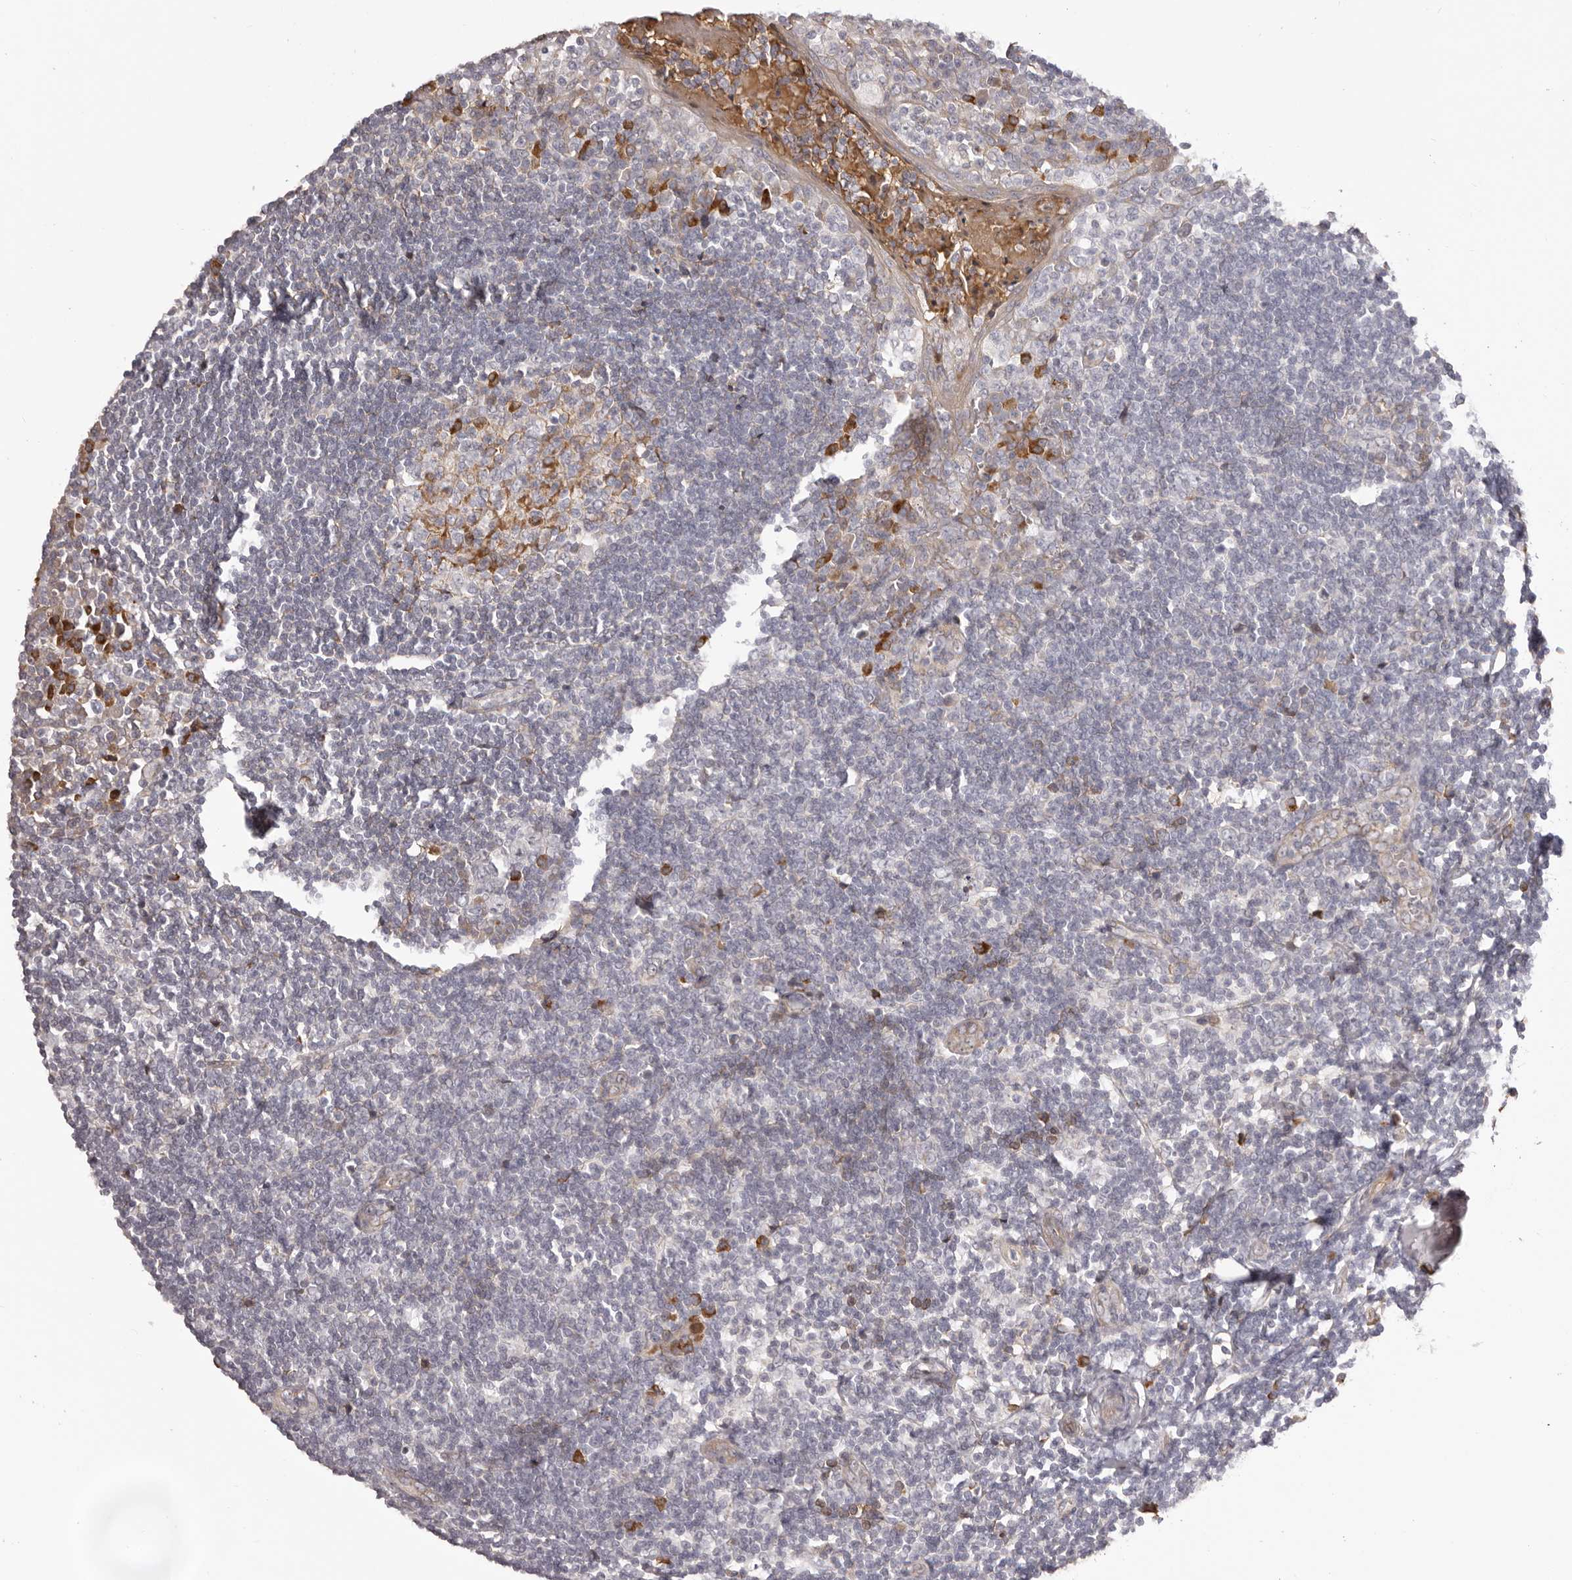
{"staining": {"intensity": "moderate", "quantity": "<25%", "location": "cytoplasmic/membranous"}, "tissue": "tonsil", "cell_type": "Germinal center cells", "image_type": "normal", "snomed": [{"axis": "morphology", "description": "Normal tissue, NOS"}, {"axis": "topography", "description": "Tonsil"}], "caption": "A brown stain shows moderate cytoplasmic/membranous positivity of a protein in germinal center cells of unremarkable tonsil.", "gene": "OTUD3", "patient": {"sex": "male", "age": 27}}